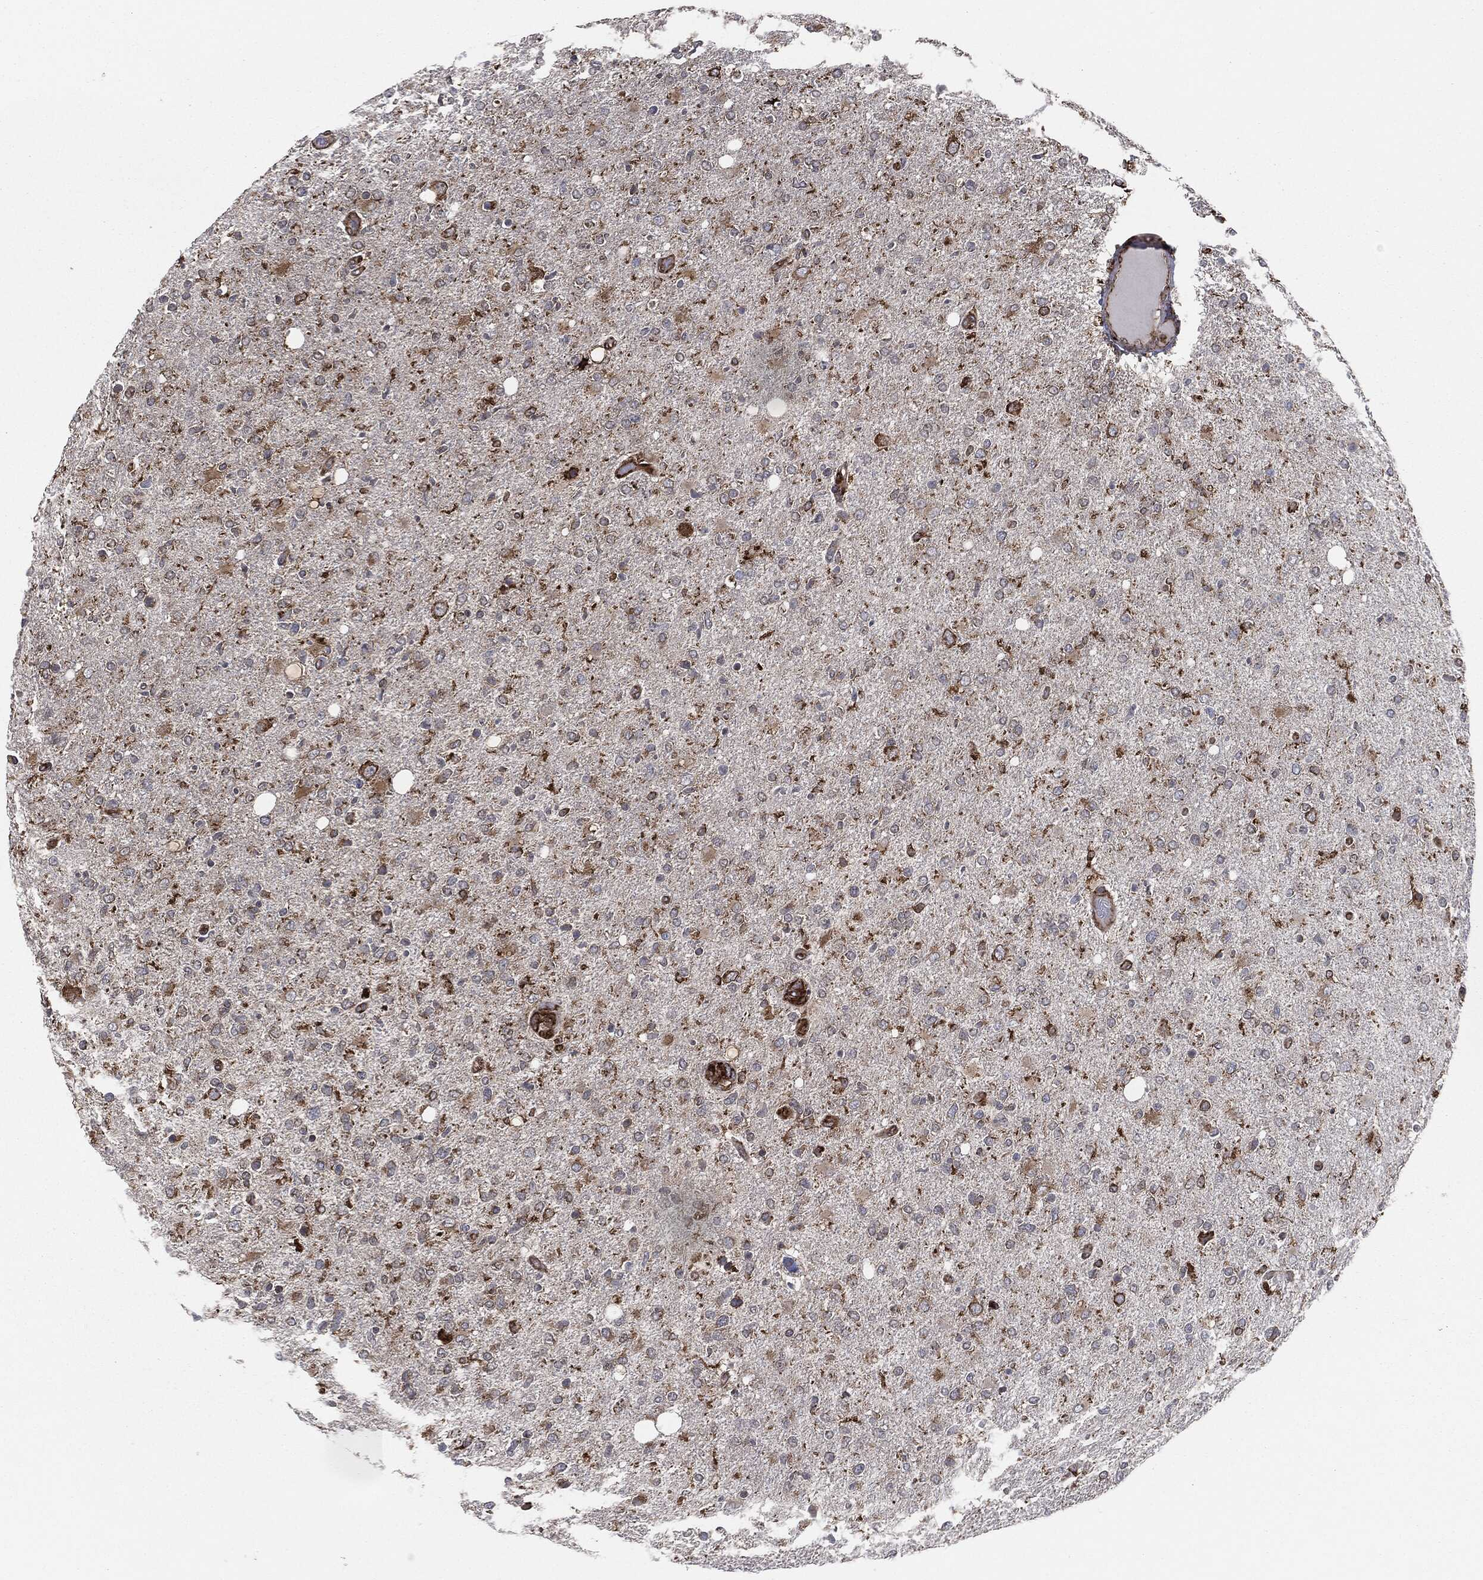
{"staining": {"intensity": "moderate", "quantity": "25%-75%", "location": "cytoplasmic/membranous"}, "tissue": "glioma", "cell_type": "Tumor cells", "image_type": "cancer", "snomed": [{"axis": "morphology", "description": "Glioma, malignant, High grade"}, {"axis": "topography", "description": "Cerebral cortex"}], "caption": "An IHC histopathology image of neoplastic tissue is shown. Protein staining in brown shows moderate cytoplasmic/membranous positivity in glioma within tumor cells.", "gene": "CALR", "patient": {"sex": "male", "age": 70}}